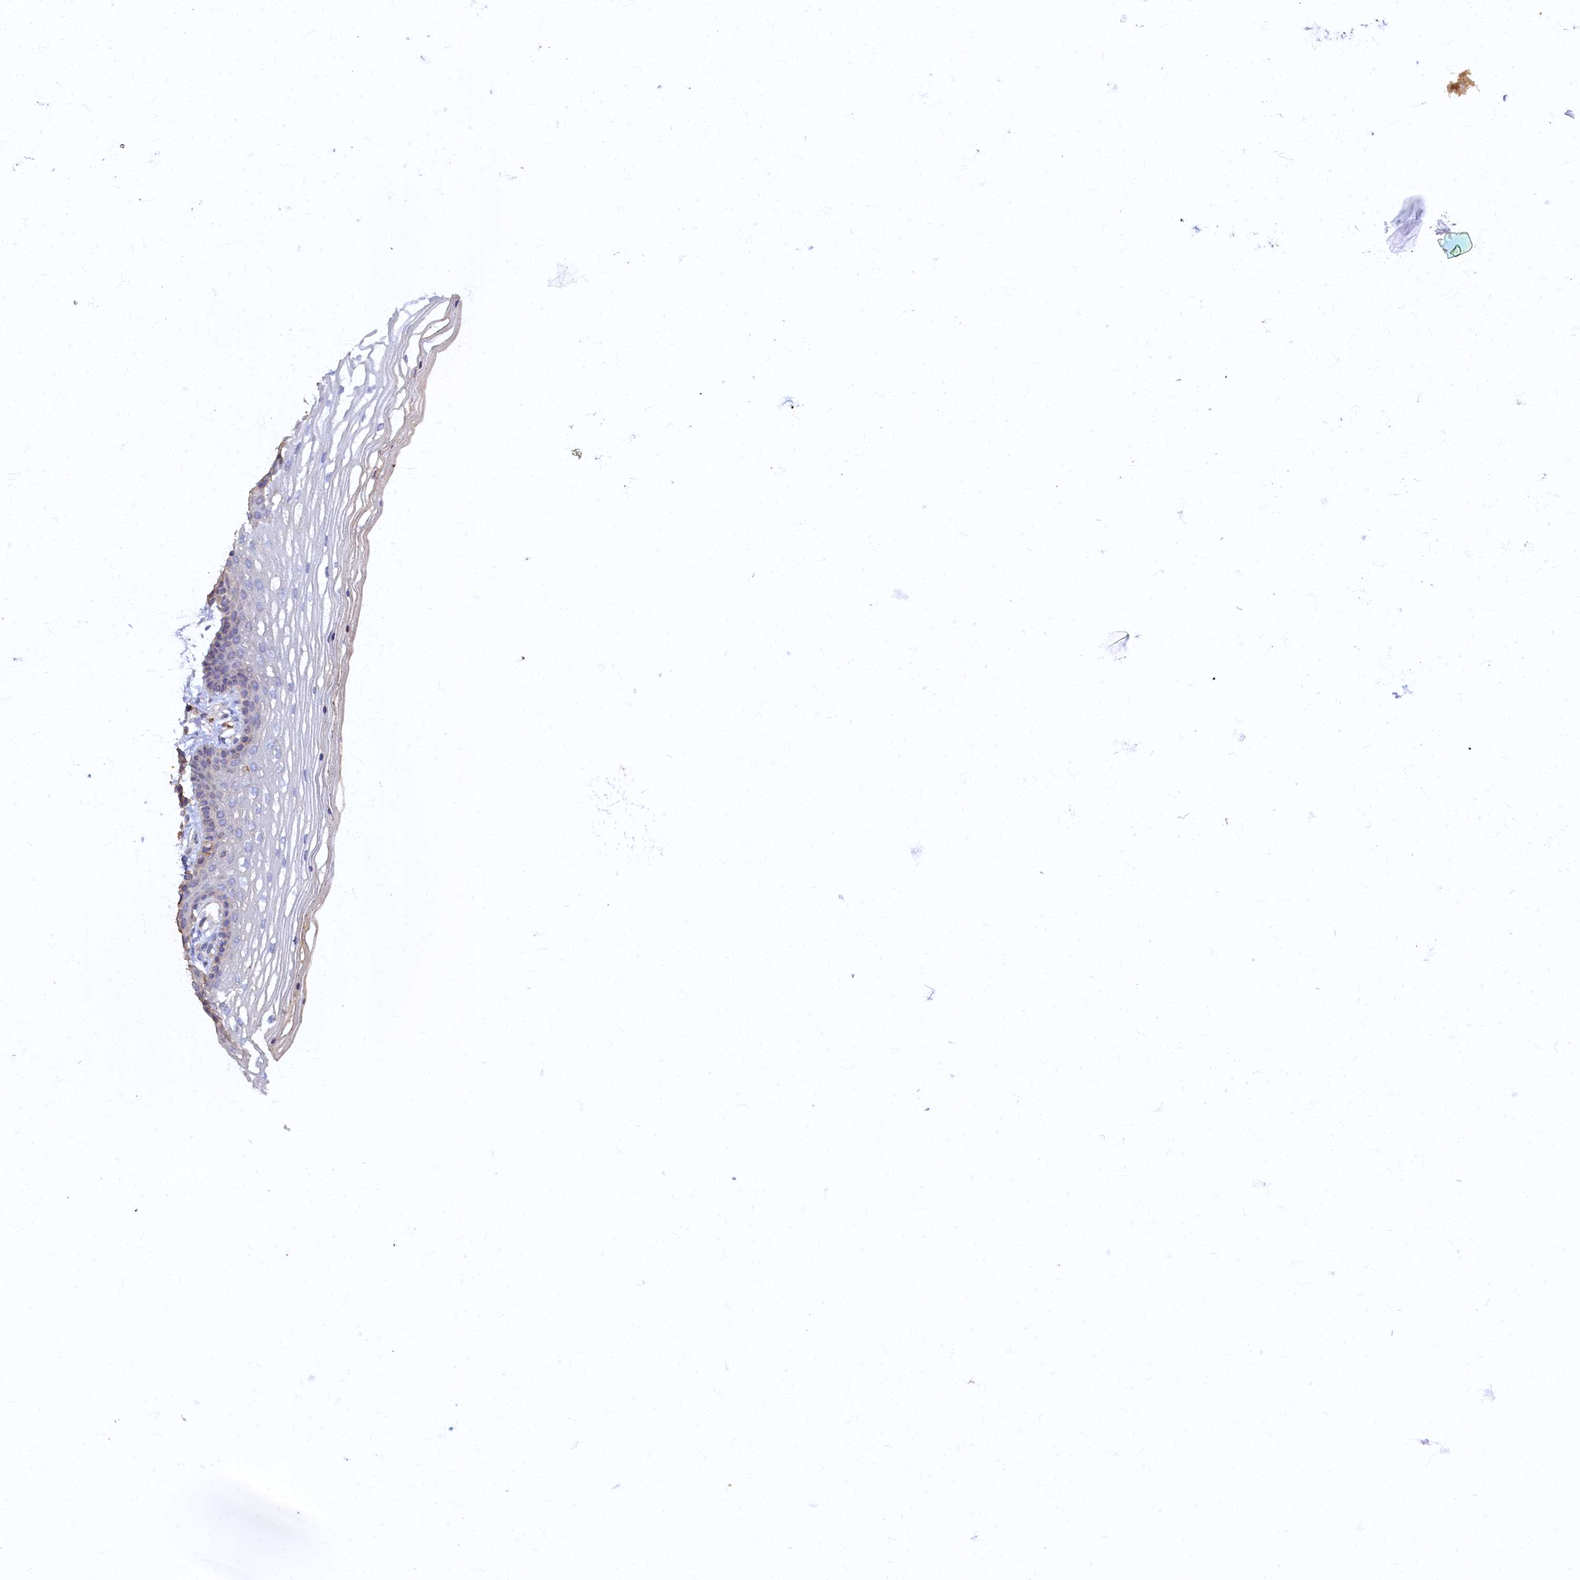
{"staining": {"intensity": "weak", "quantity": "<25%", "location": "cytoplasmic/membranous"}, "tissue": "vagina", "cell_type": "Squamous epithelial cells", "image_type": "normal", "snomed": [{"axis": "morphology", "description": "Normal tissue, NOS"}, {"axis": "topography", "description": "Vagina"}], "caption": "Normal vagina was stained to show a protein in brown. There is no significant staining in squamous epithelial cells.", "gene": "ARL11", "patient": {"sex": "female", "age": 46}}